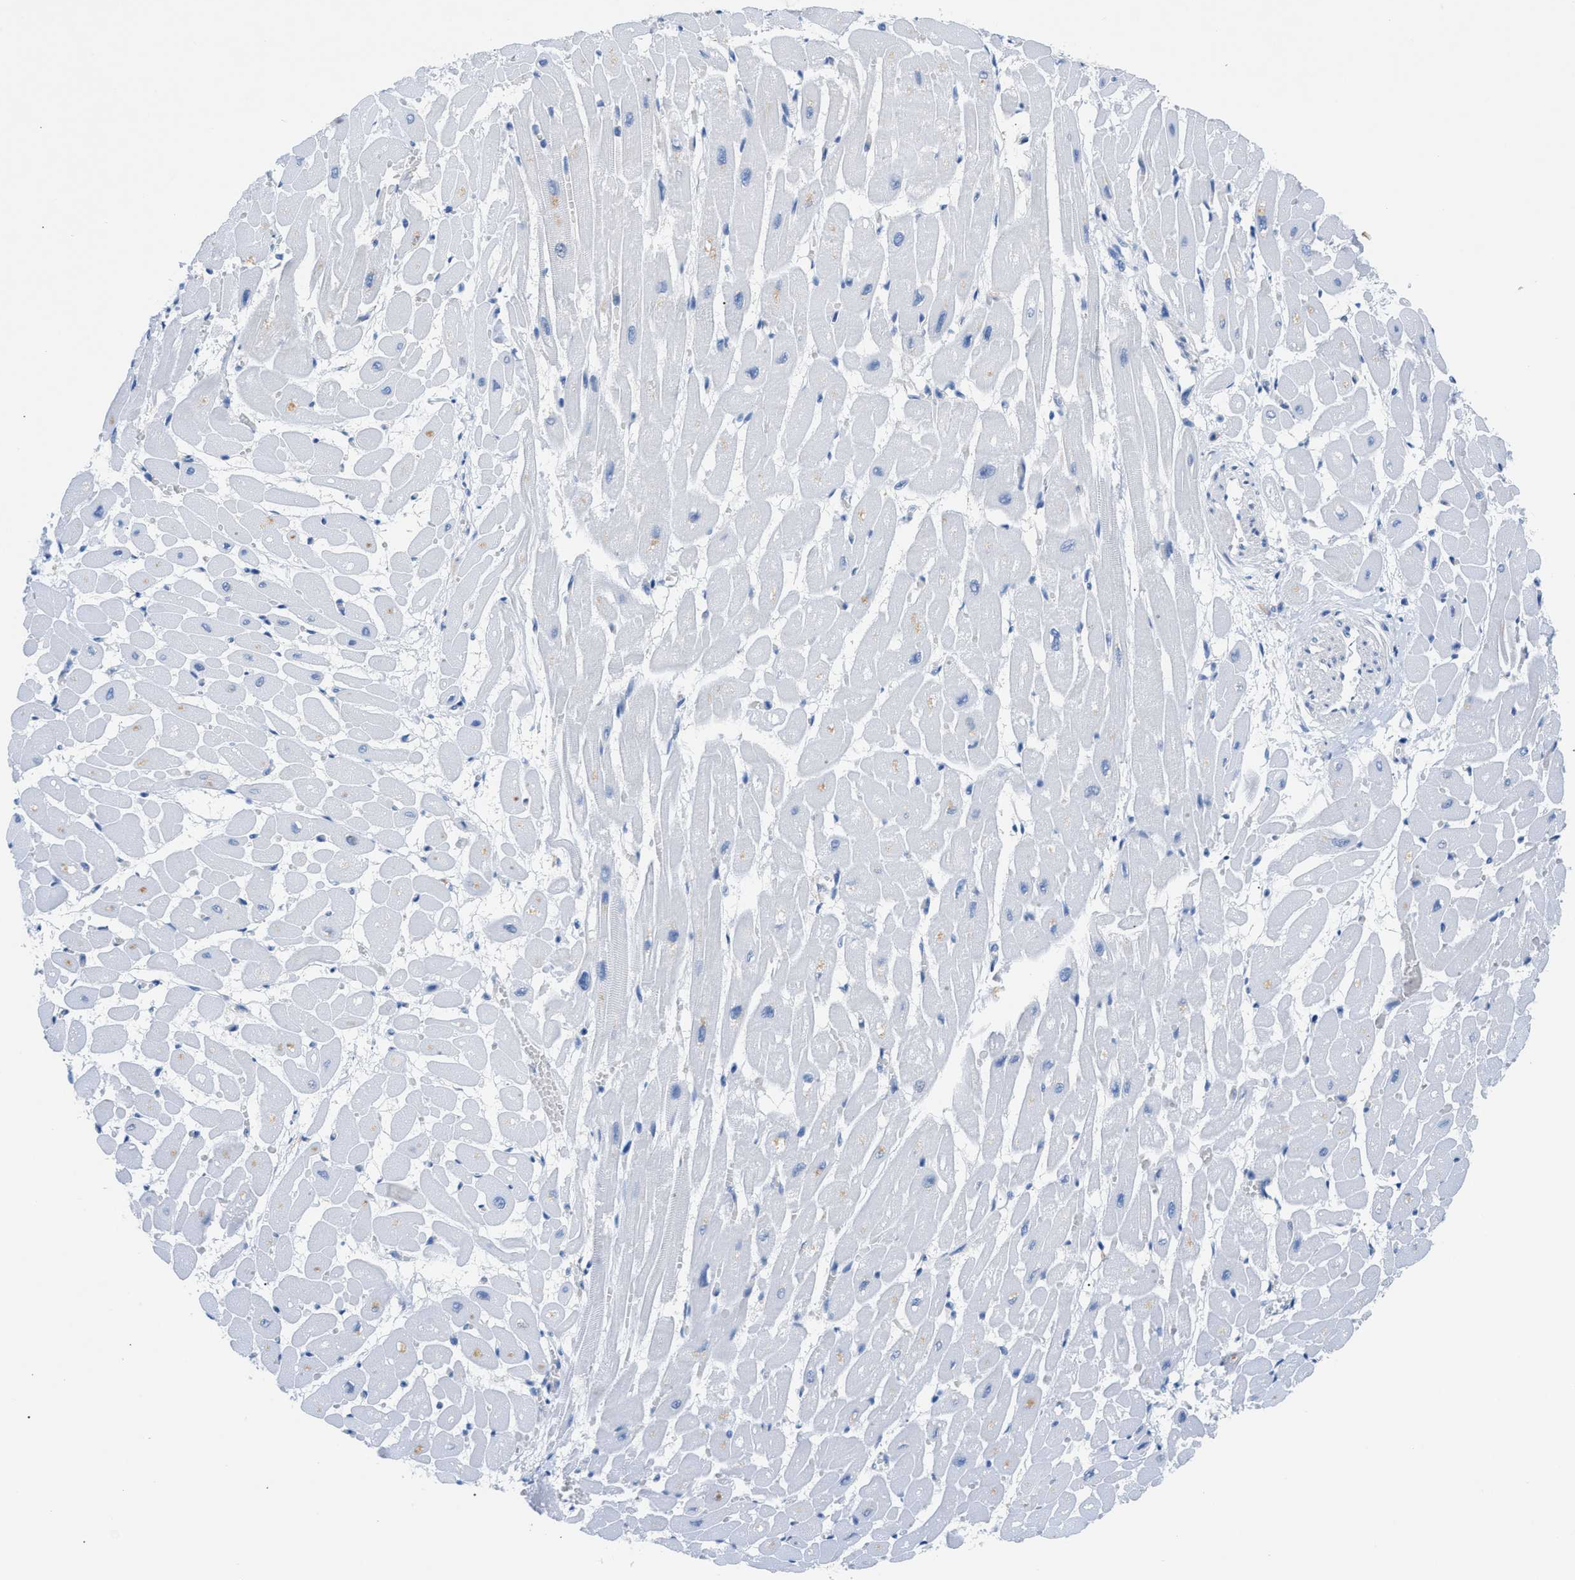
{"staining": {"intensity": "weak", "quantity": "<25%", "location": "cytoplasmic/membranous"}, "tissue": "heart muscle", "cell_type": "Cardiomyocytes", "image_type": "normal", "snomed": [{"axis": "morphology", "description": "Normal tissue, NOS"}, {"axis": "topography", "description": "Heart"}], "caption": "Immunohistochemistry (IHC) of normal human heart muscle demonstrates no expression in cardiomyocytes. (Immunohistochemistry (IHC), brightfield microscopy, high magnification).", "gene": "FDCSP", "patient": {"sex": "male", "age": 45}}